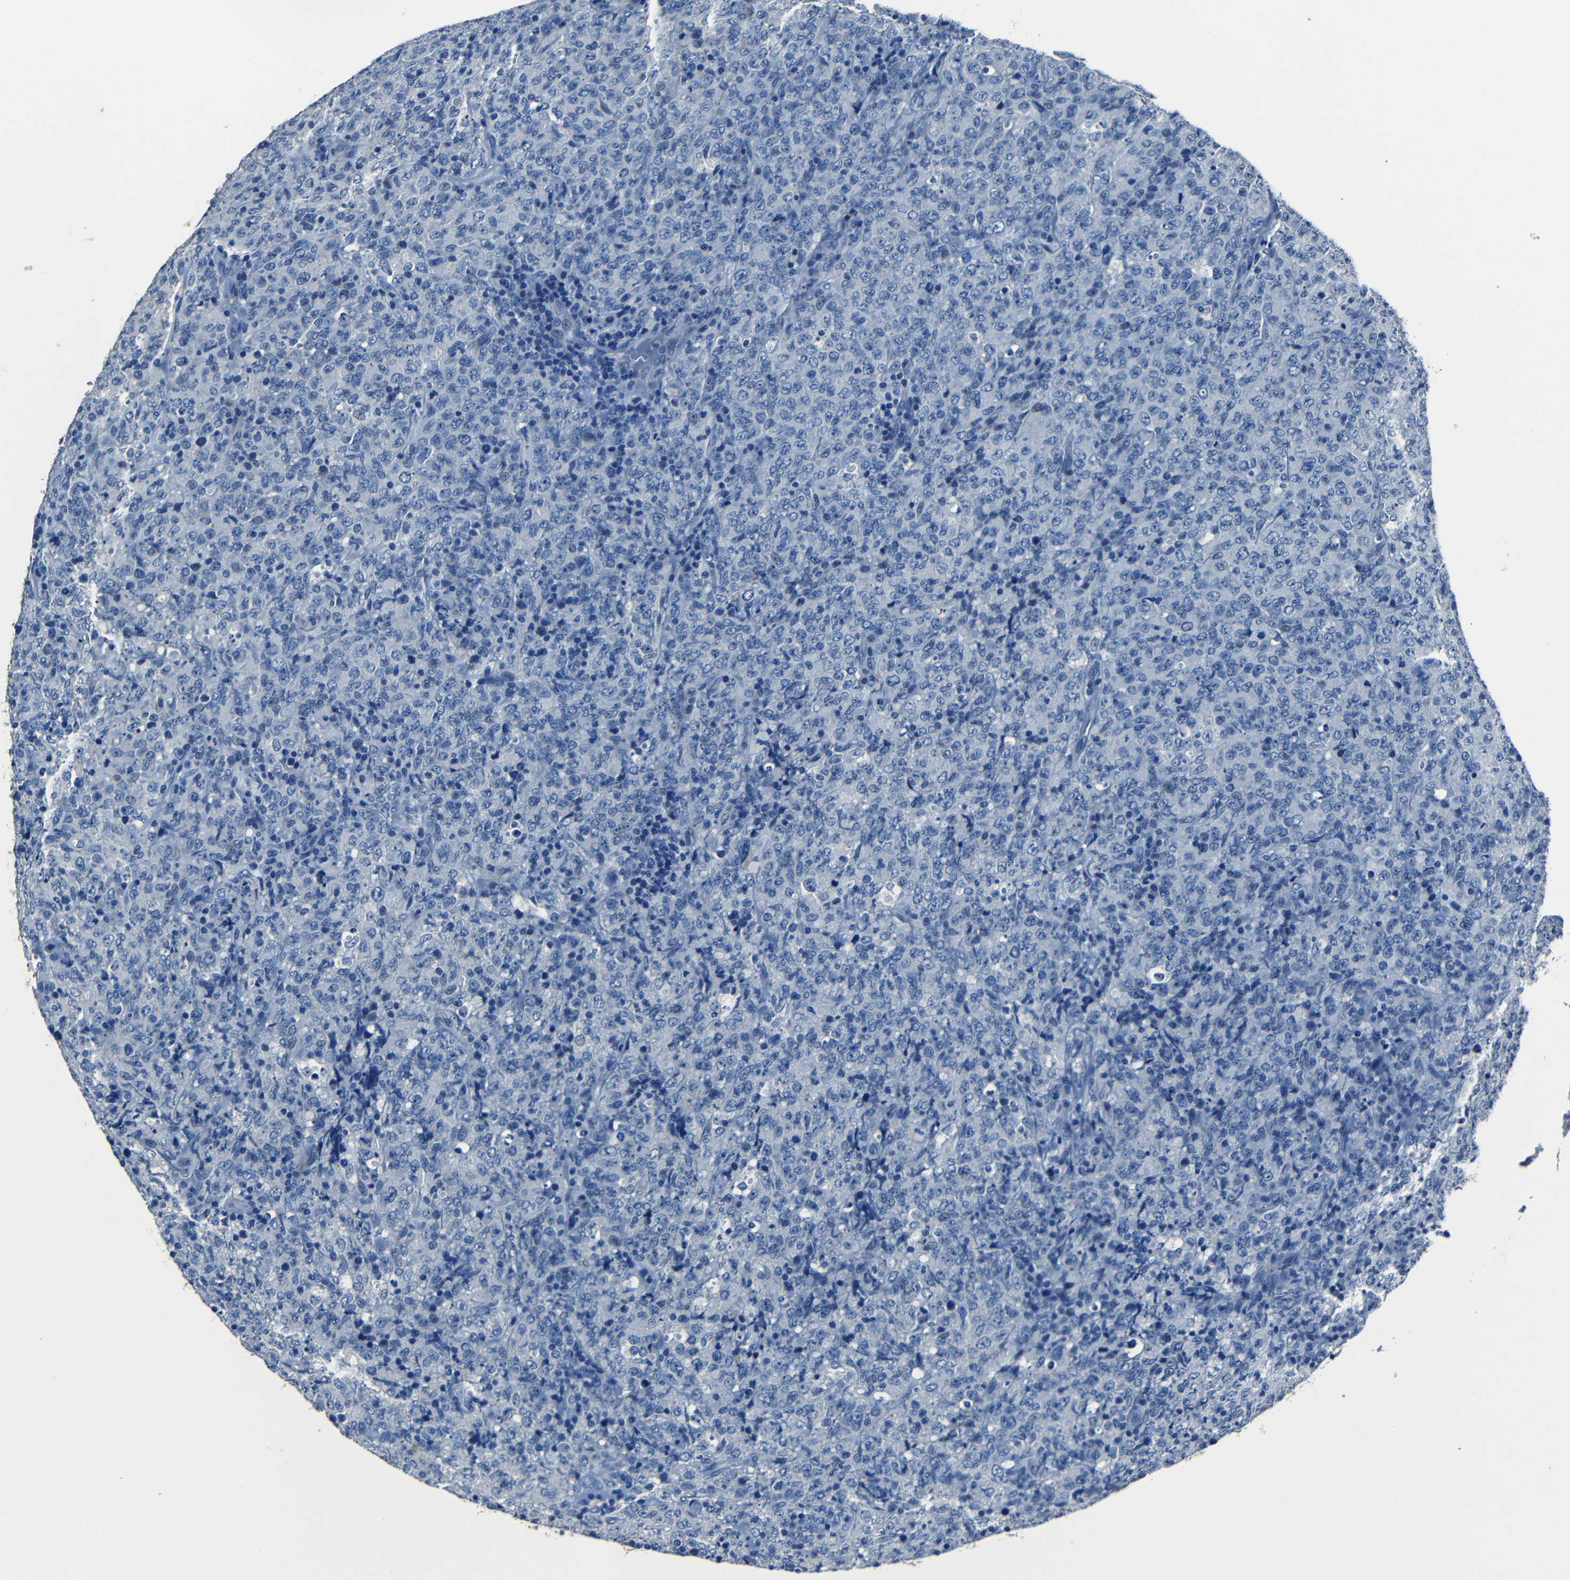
{"staining": {"intensity": "negative", "quantity": "none", "location": "none"}, "tissue": "lymphoma", "cell_type": "Tumor cells", "image_type": "cancer", "snomed": [{"axis": "morphology", "description": "Malignant lymphoma, non-Hodgkin's type, High grade"}, {"axis": "topography", "description": "Tonsil"}], "caption": "High magnification brightfield microscopy of malignant lymphoma, non-Hodgkin's type (high-grade) stained with DAB (3,3'-diaminobenzidine) (brown) and counterstained with hematoxylin (blue): tumor cells show no significant staining.", "gene": "NCMAP", "patient": {"sex": "female", "age": 36}}